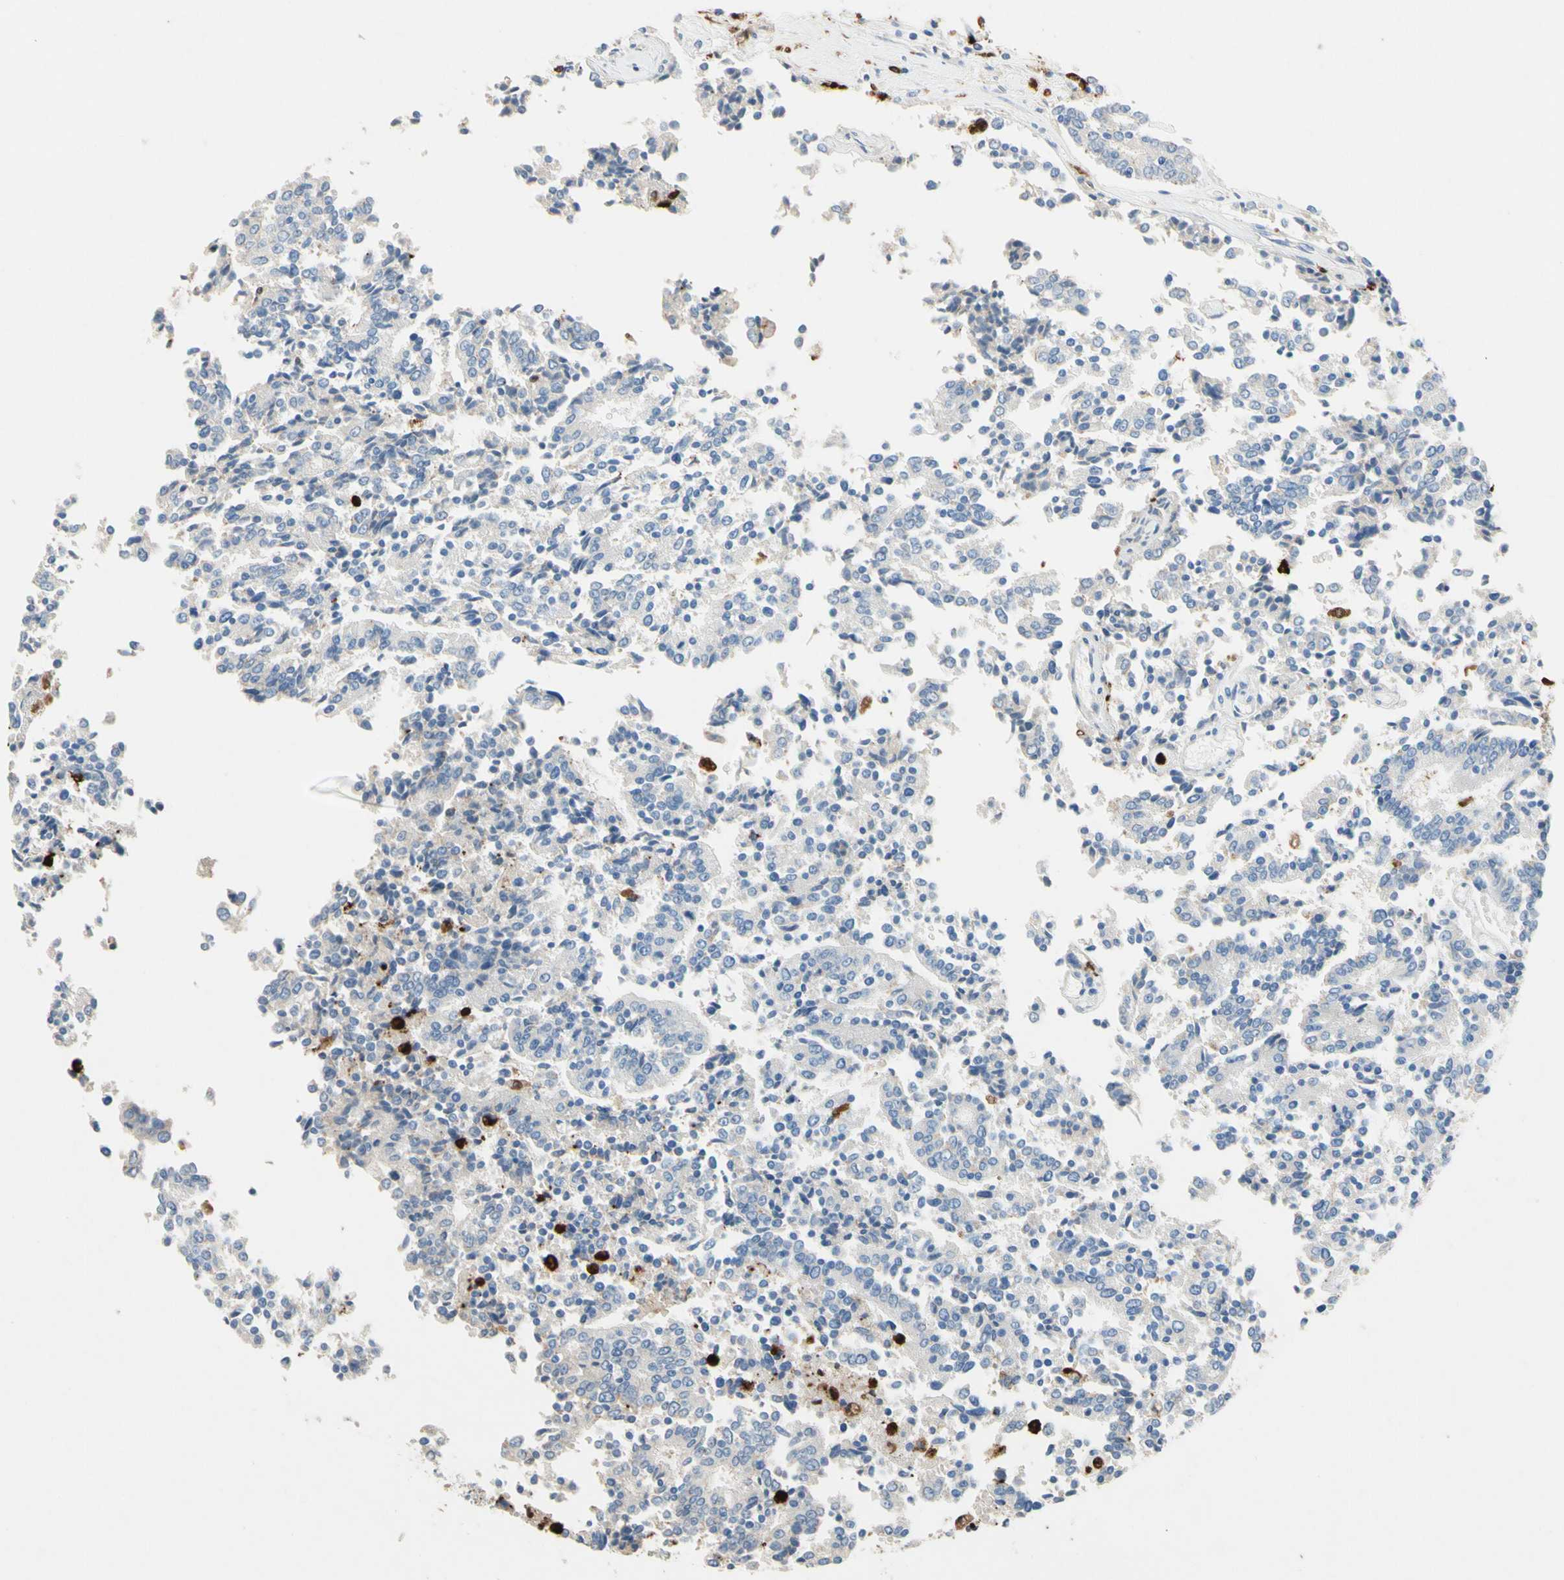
{"staining": {"intensity": "negative", "quantity": "none", "location": "none"}, "tissue": "prostate cancer", "cell_type": "Tumor cells", "image_type": "cancer", "snomed": [{"axis": "morphology", "description": "Normal tissue, NOS"}, {"axis": "morphology", "description": "Adenocarcinoma, High grade"}, {"axis": "topography", "description": "Prostate"}, {"axis": "topography", "description": "Seminal veicle"}], "caption": "An image of prostate high-grade adenocarcinoma stained for a protein shows no brown staining in tumor cells.", "gene": "NFKBIZ", "patient": {"sex": "male", "age": 55}}